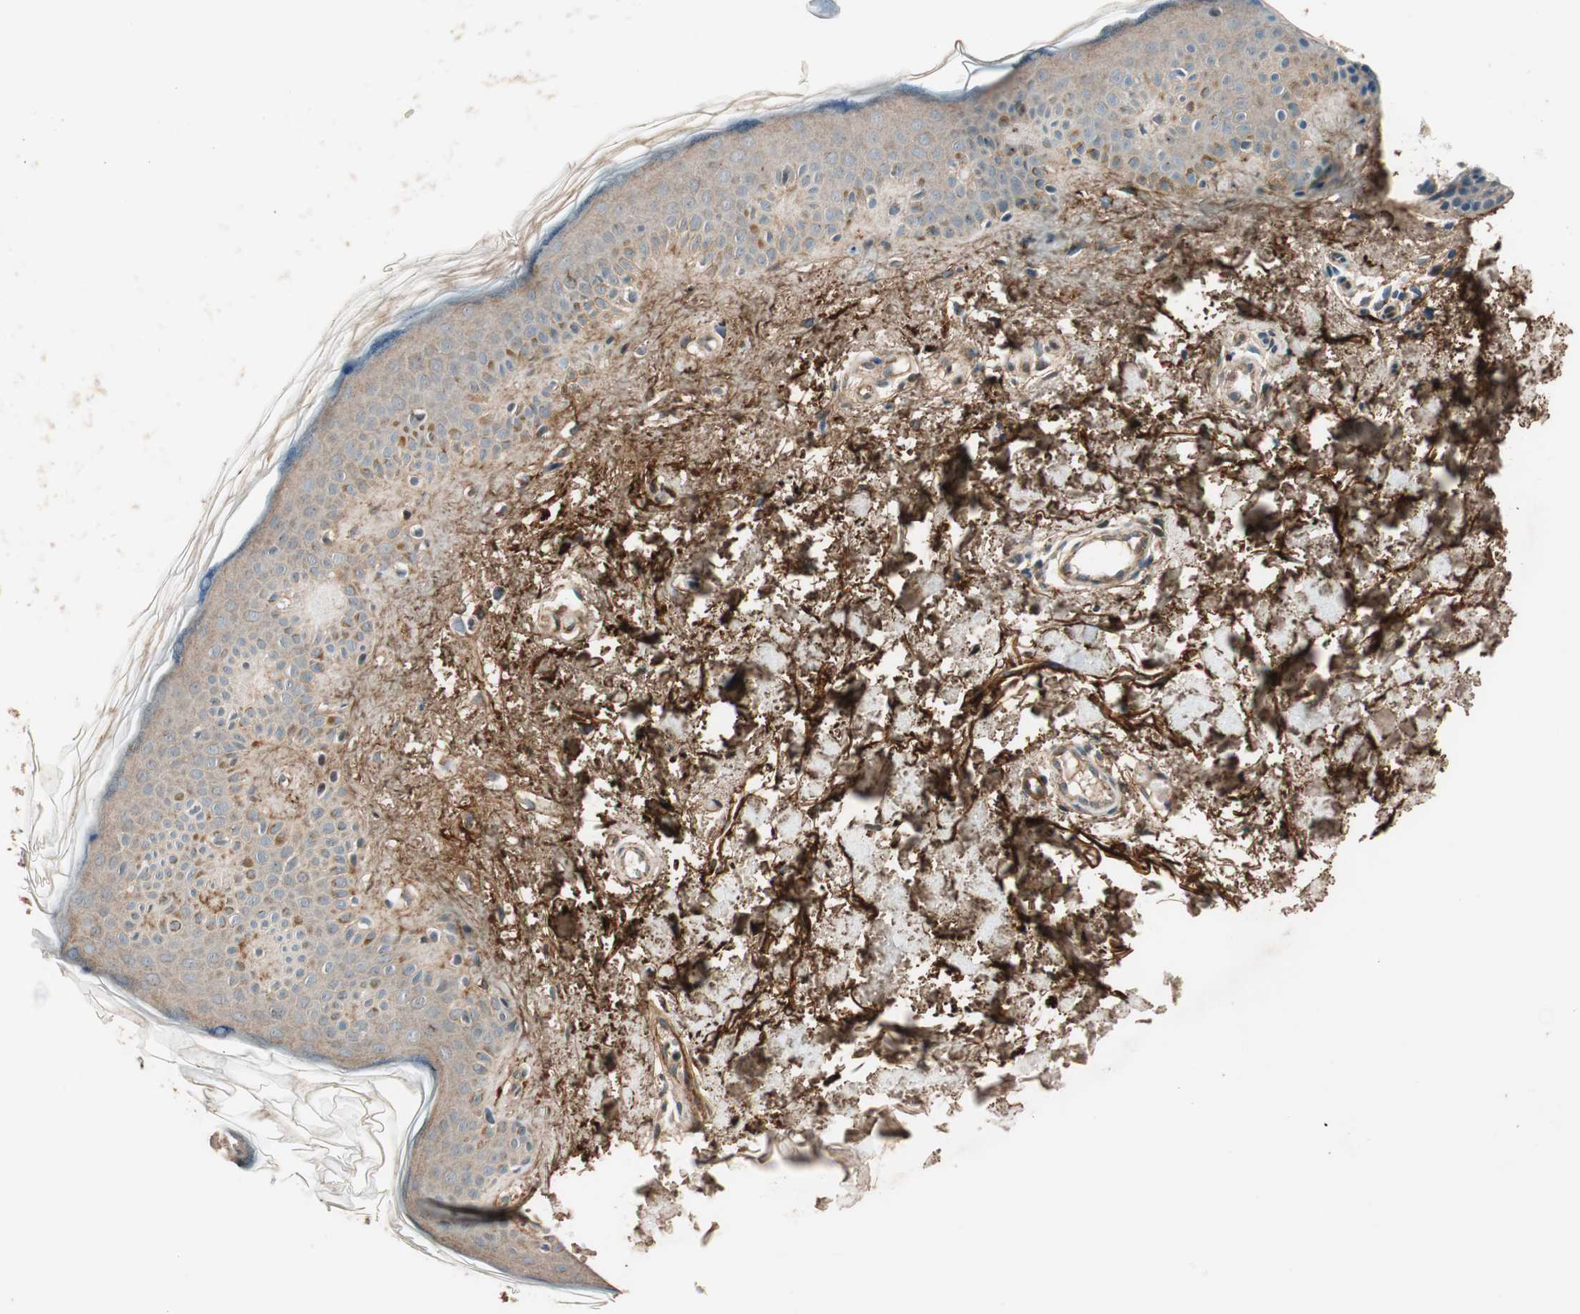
{"staining": {"intensity": "moderate", "quantity": ">75%", "location": "cytoplasmic/membranous"}, "tissue": "skin", "cell_type": "Fibroblasts", "image_type": "normal", "snomed": [{"axis": "morphology", "description": "Normal tissue, NOS"}, {"axis": "topography", "description": "Skin"}], "caption": "This micrograph reveals unremarkable skin stained with immunohistochemistry (IHC) to label a protein in brown. The cytoplasmic/membranous of fibroblasts show moderate positivity for the protein. Nuclei are counter-stained blue.", "gene": "EPHA6", "patient": {"sex": "male", "age": 67}}